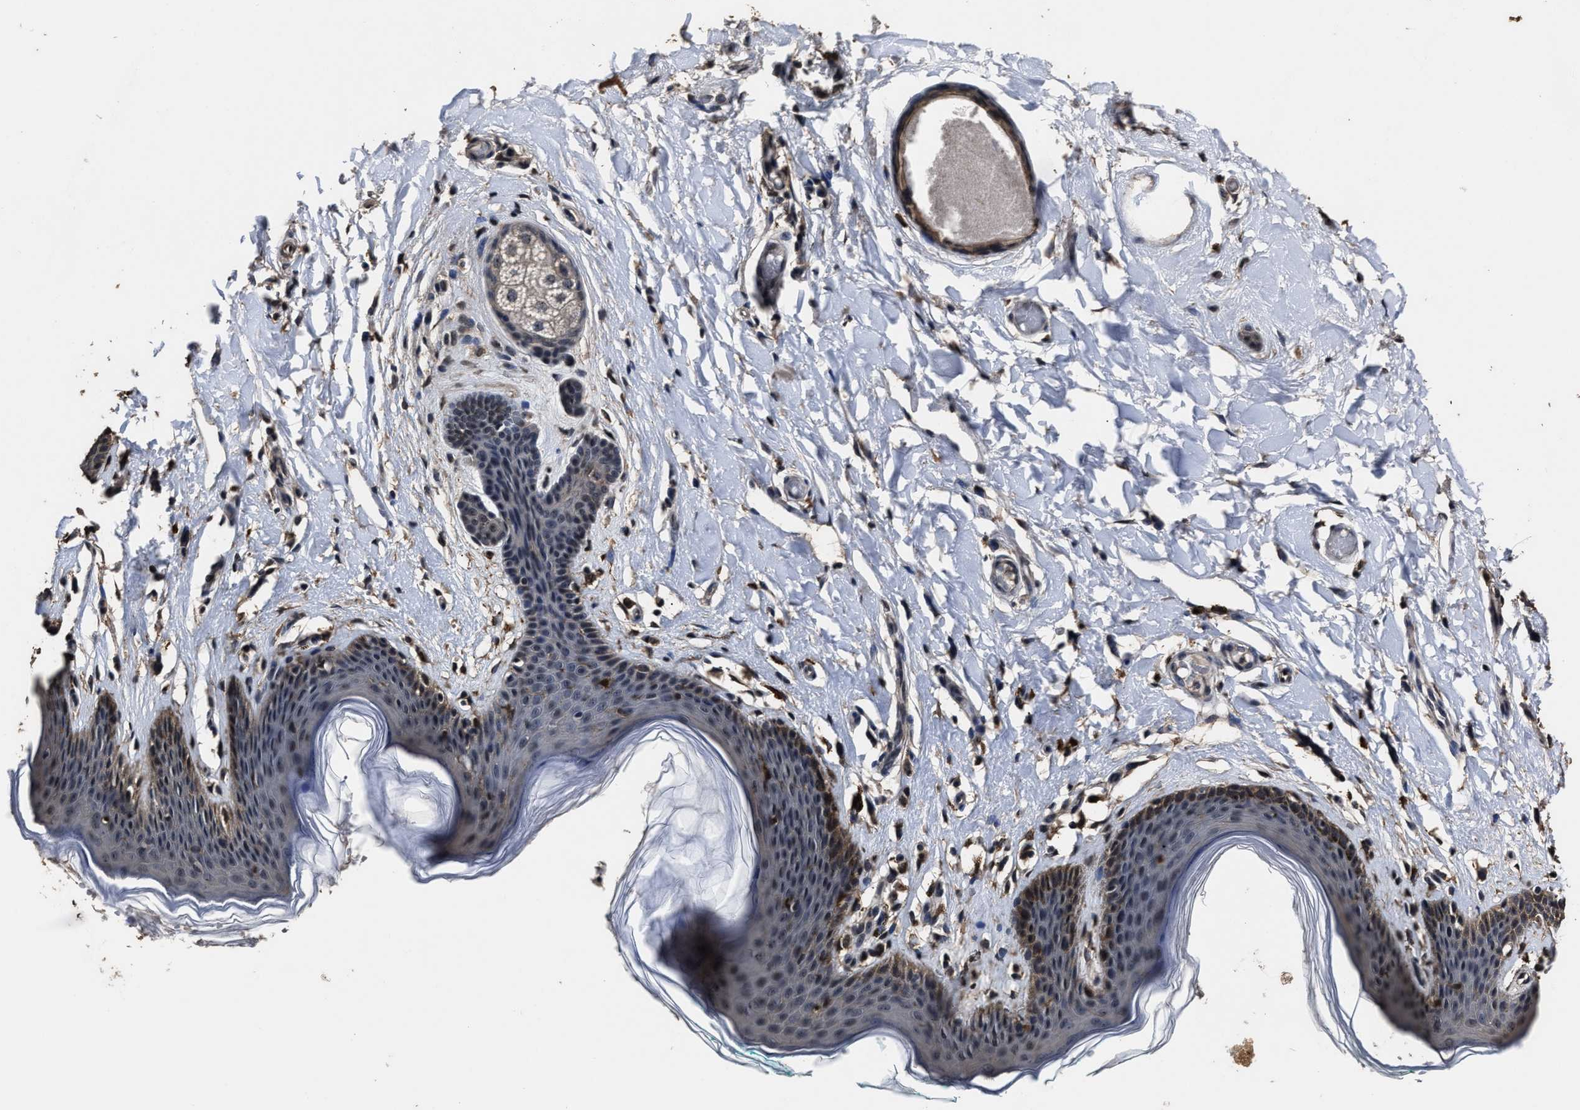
{"staining": {"intensity": "strong", "quantity": "<25%", "location": "cytoplasmic/membranous"}, "tissue": "skin", "cell_type": "Epidermal cells", "image_type": "normal", "snomed": [{"axis": "morphology", "description": "Normal tissue, NOS"}, {"axis": "topography", "description": "Vulva"}], "caption": "A histopathology image of skin stained for a protein exhibits strong cytoplasmic/membranous brown staining in epidermal cells.", "gene": "RSBN1L", "patient": {"sex": "female", "age": 66}}